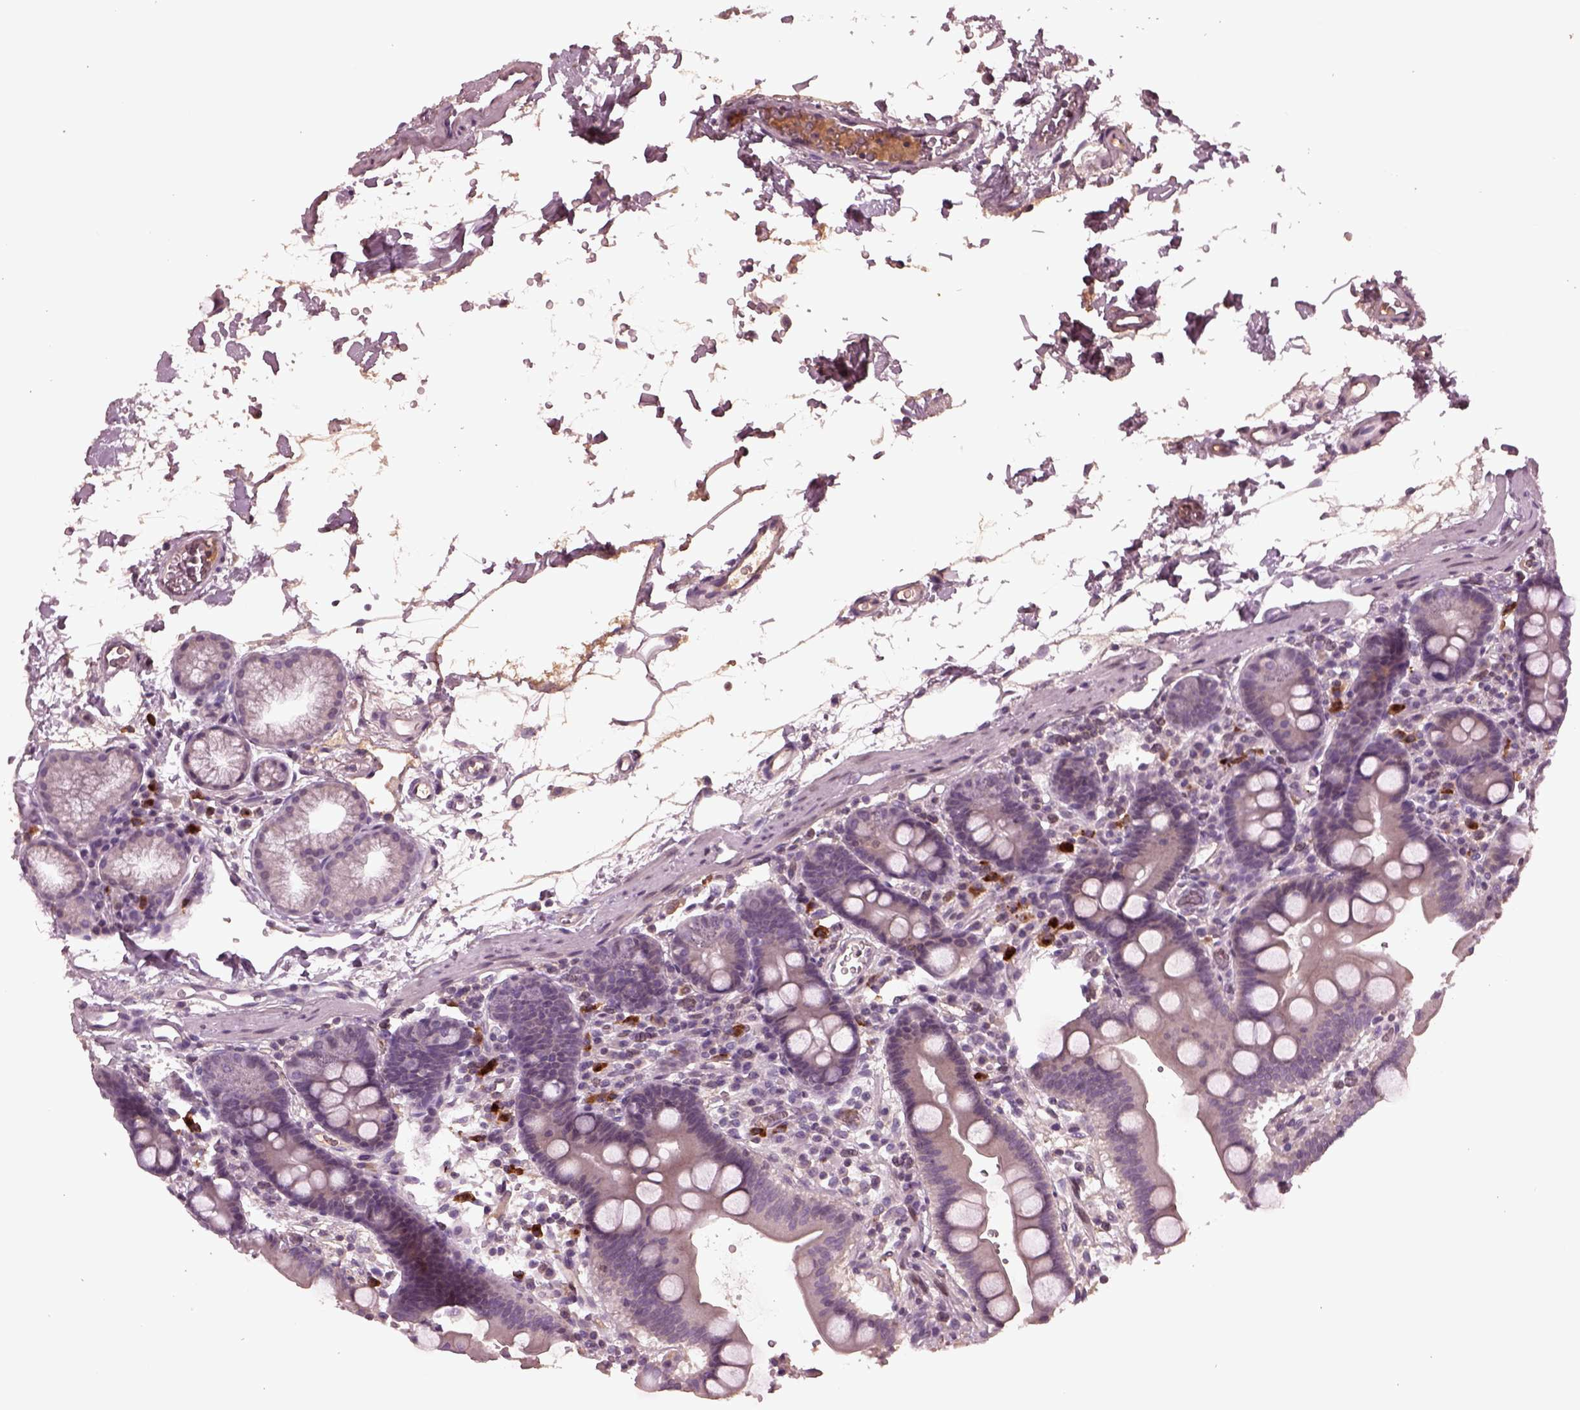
{"staining": {"intensity": "negative", "quantity": "none", "location": "none"}, "tissue": "duodenum", "cell_type": "Glandular cells", "image_type": "normal", "snomed": [{"axis": "morphology", "description": "Normal tissue, NOS"}, {"axis": "topography", "description": "Duodenum"}], "caption": "IHC of normal human duodenum exhibits no staining in glandular cells. (Stains: DAB (3,3'-diaminobenzidine) immunohistochemistry (IHC) with hematoxylin counter stain, Microscopy: brightfield microscopy at high magnification).", "gene": "PTX4", "patient": {"sex": "male", "age": 59}}